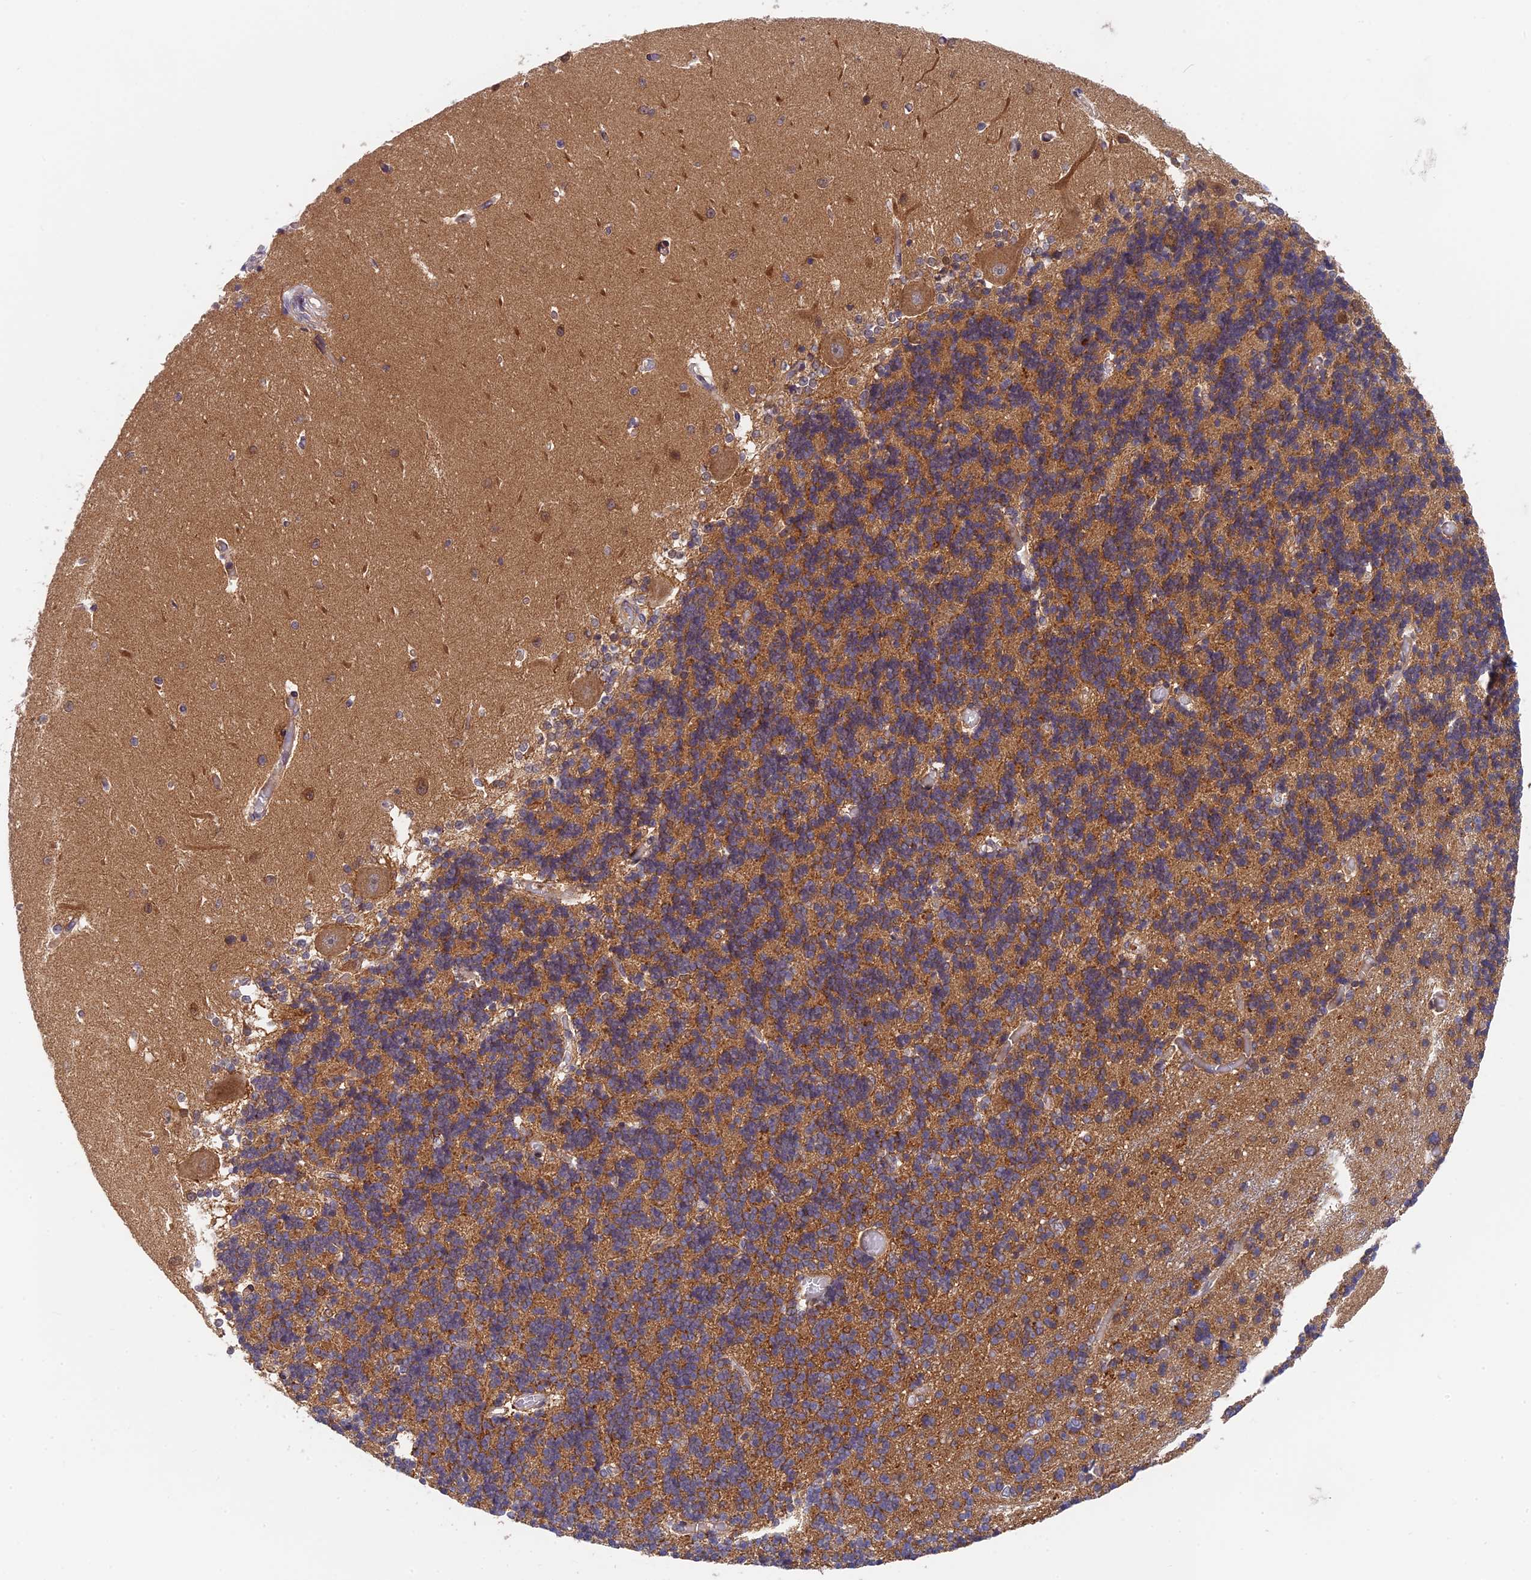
{"staining": {"intensity": "moderate", "quantity": ">75%", "location": "cytoplasmic/membranous"}, "tissue": "cerebellum", "cell_type": "Cells in granular layer", "image_type": "normal", "snomed": [{"axis": "morphology", "description": "Normal tissue, NOS"}, {"axis": "topography", "description": "Cerebellum"}], "caption": "About >75% of cells in granular layer in unremarkable human cerebellum show moderate cytoplasmic/membranous protein positivity as visualized by brown immunohistochemical staining.", "gene": "IPO5", "patient": {"sex": "male", "age": 37}}